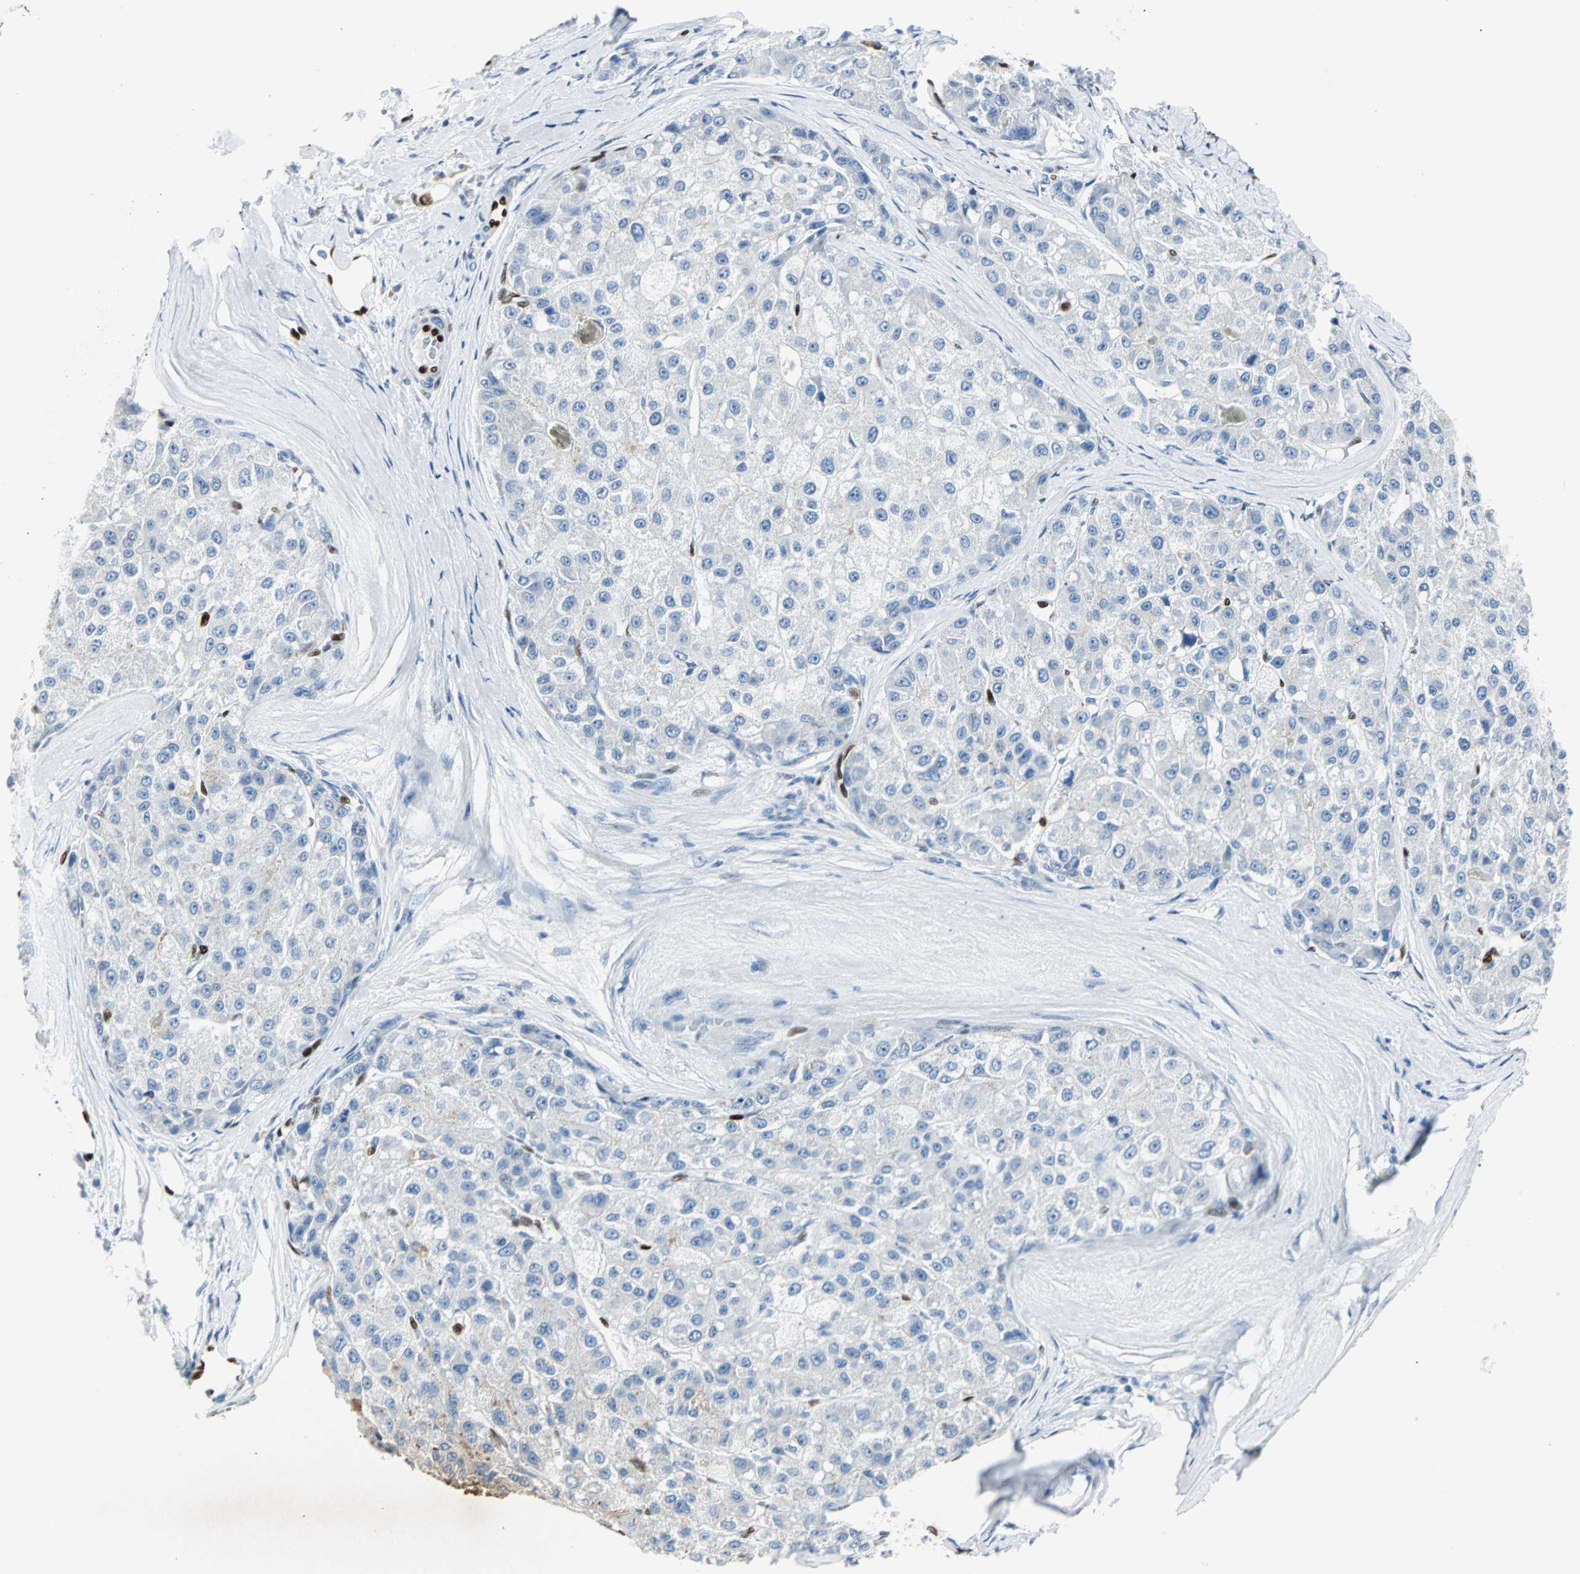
{"staining": {"intensity": "negative", "quantity": "none", "location": "none"}, "tissue": "liver cancer", "cell_type": "Tumor cells", "image_type": "cancer", "snomed": [{"axis": "morphology", "description": "Carcinoma, Hepatocellular, NOS"}, {"axis": "topography", "description": "Liver"}], "caption": "A high-resolution image shows IHC staining of hepatocellular carcinoma (liver), which shows no significant expression in tumor cells.", "gene": "IL33", "patient": {"sex": "male", "age": 80}}